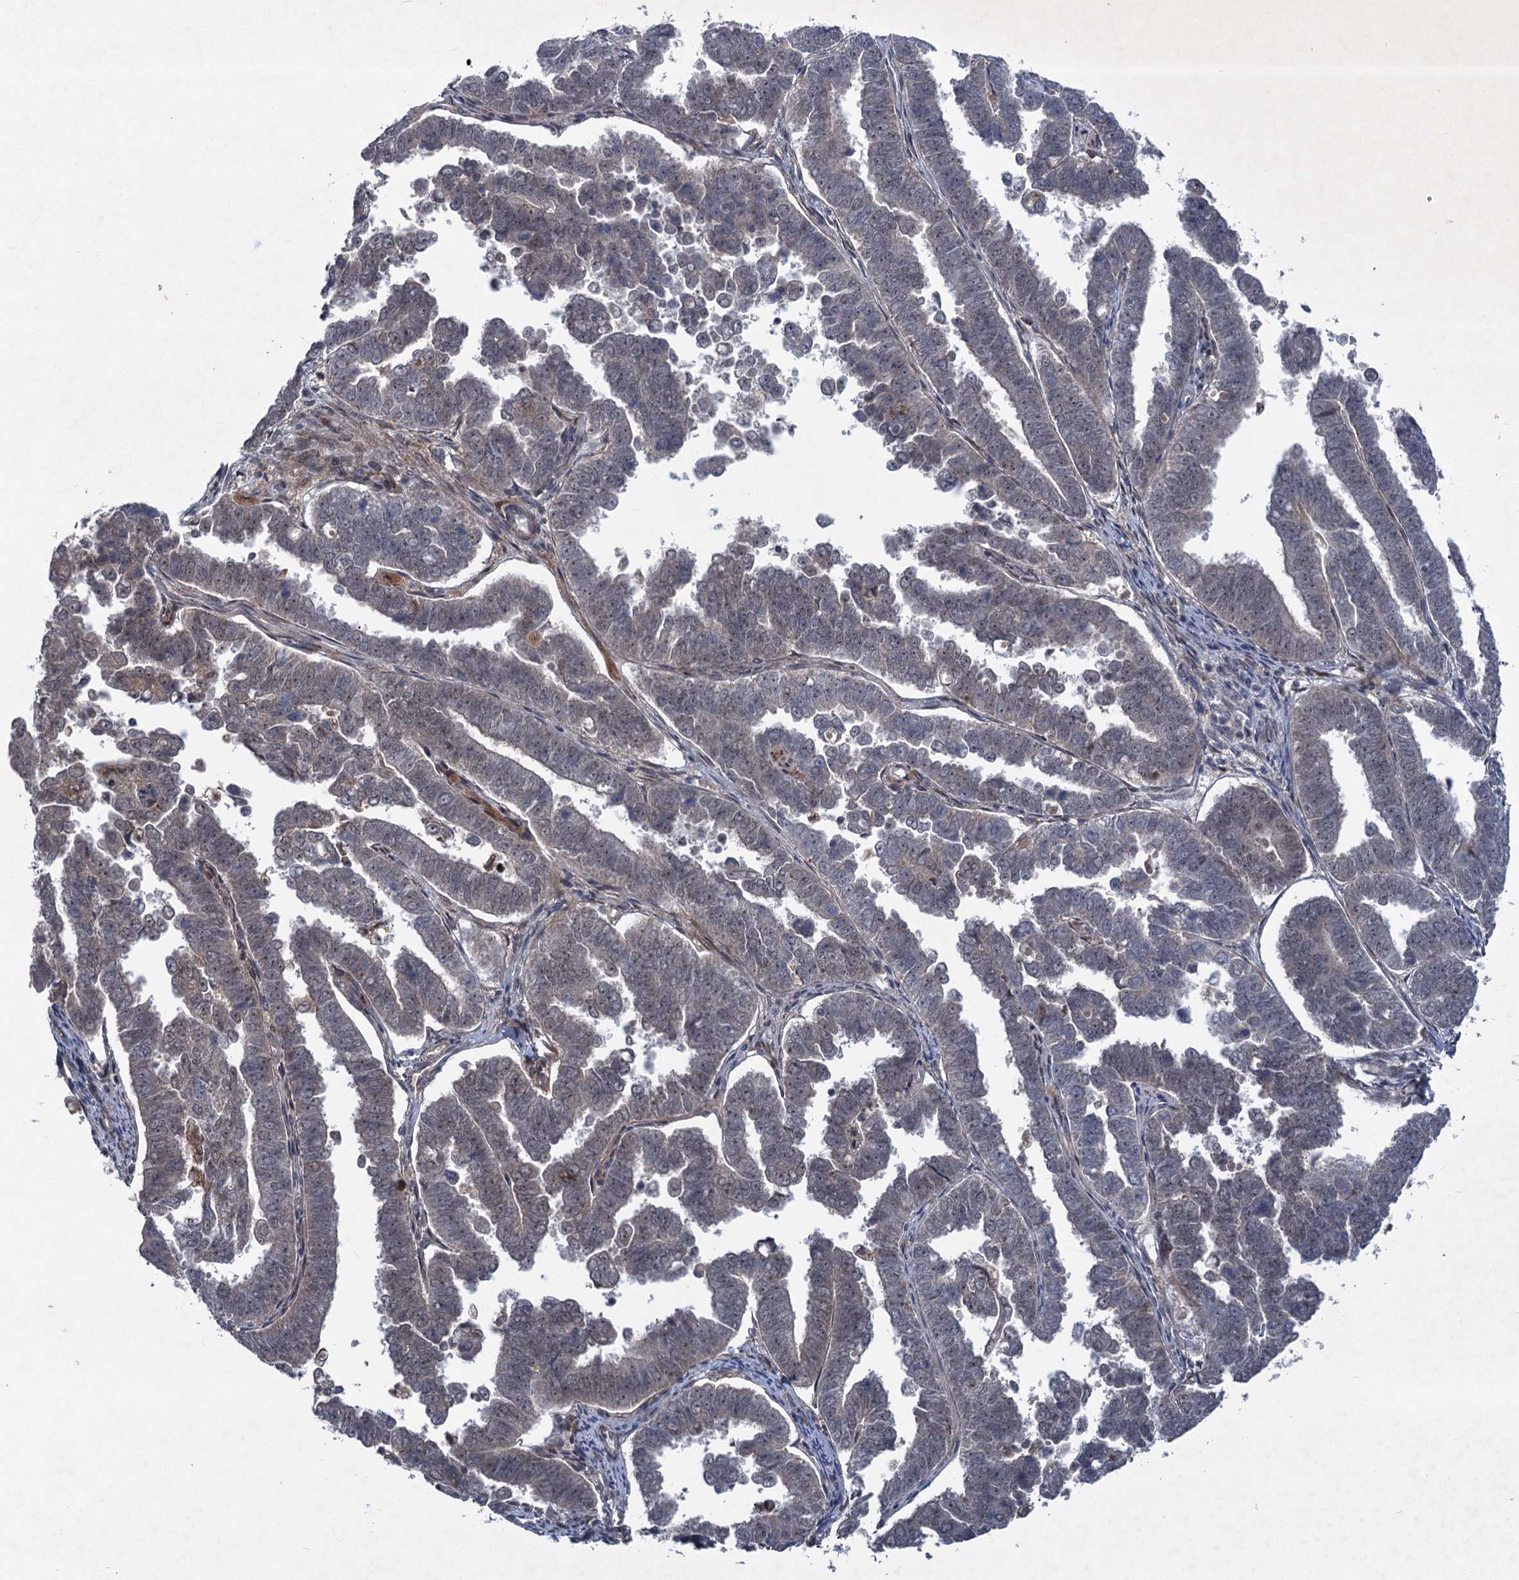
{"staining": {"intensity": "negative", "quantity": "none", "location": "none"}, "tissue": "endometrial cancer", "cell_type": "Tumor cells", "image_type": "cancer", "snomed": [{"axis": "morphology", "description": "Adenocarcinoma, NOS"}, {"axis": "topography", "description": "Endometrium"}], "caption": "Tumor cells show no significant expression in endometrial cancer (adenocarcinoma). (DAB (3,3'-diaminobenzidine) immunohistochemistry visualized using brightfield microscopy, high magnification).", "gene": "NUDT22", "patient": {"sex": "female", "age": 75}}